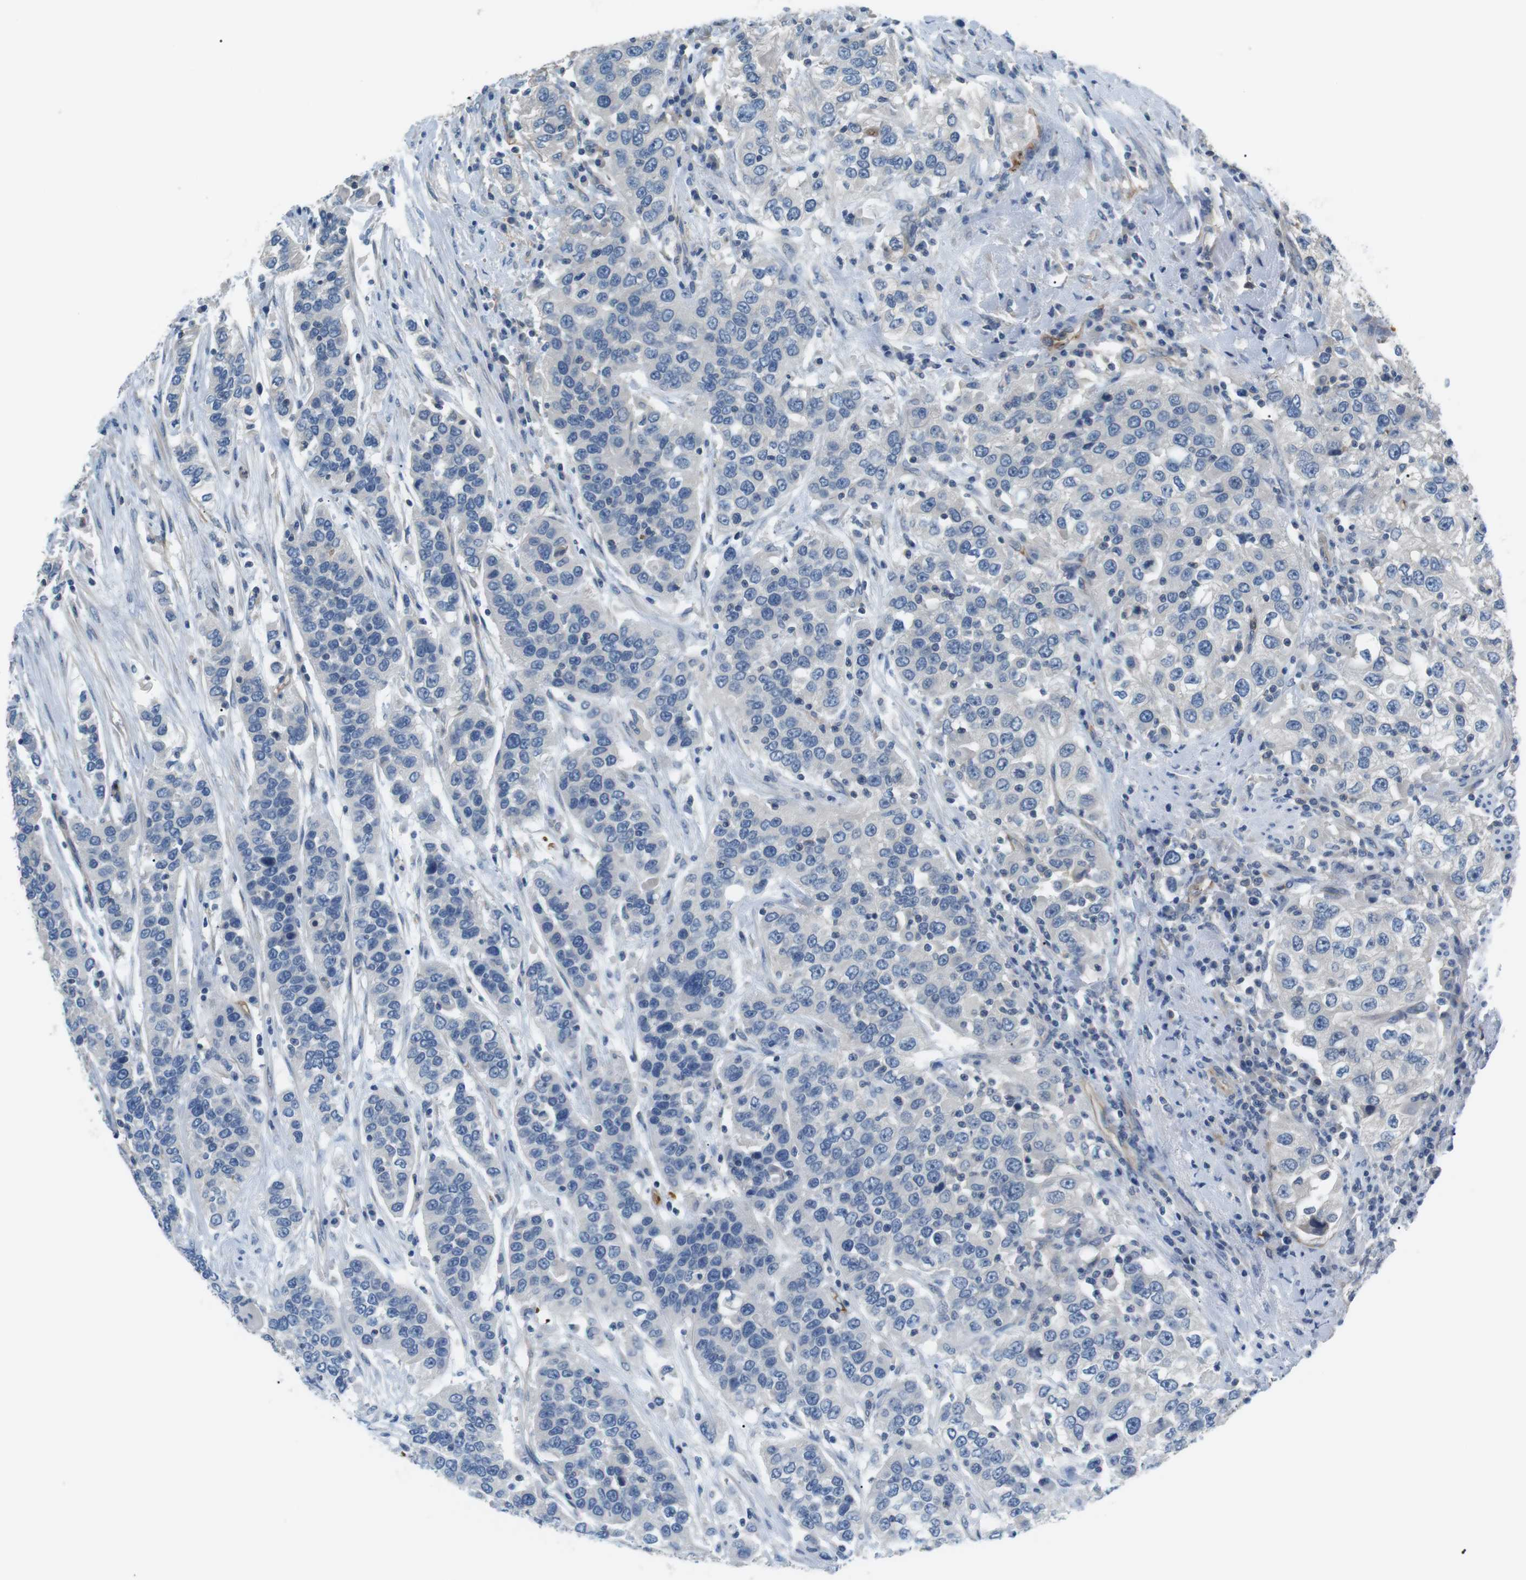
{"staining": {"intensity": "weak", "quantity": "<25%", "location": "cytoplasmic/membranous"}, "tissue": "urothelial cancer", "cell_type": "Tumor cells", "image_type": "cancer", "snomed": [{"axis": "morphology", "description": "Urothelial carcinoma, High grade"}, {"axis": "topography", "description": "Urinary bladder"}], "caption": "An image of human urothelial cancer is negative for staining in tumor cells.", "gene": "ADCY10", "patient": {"sex": "female", "age": 80}}